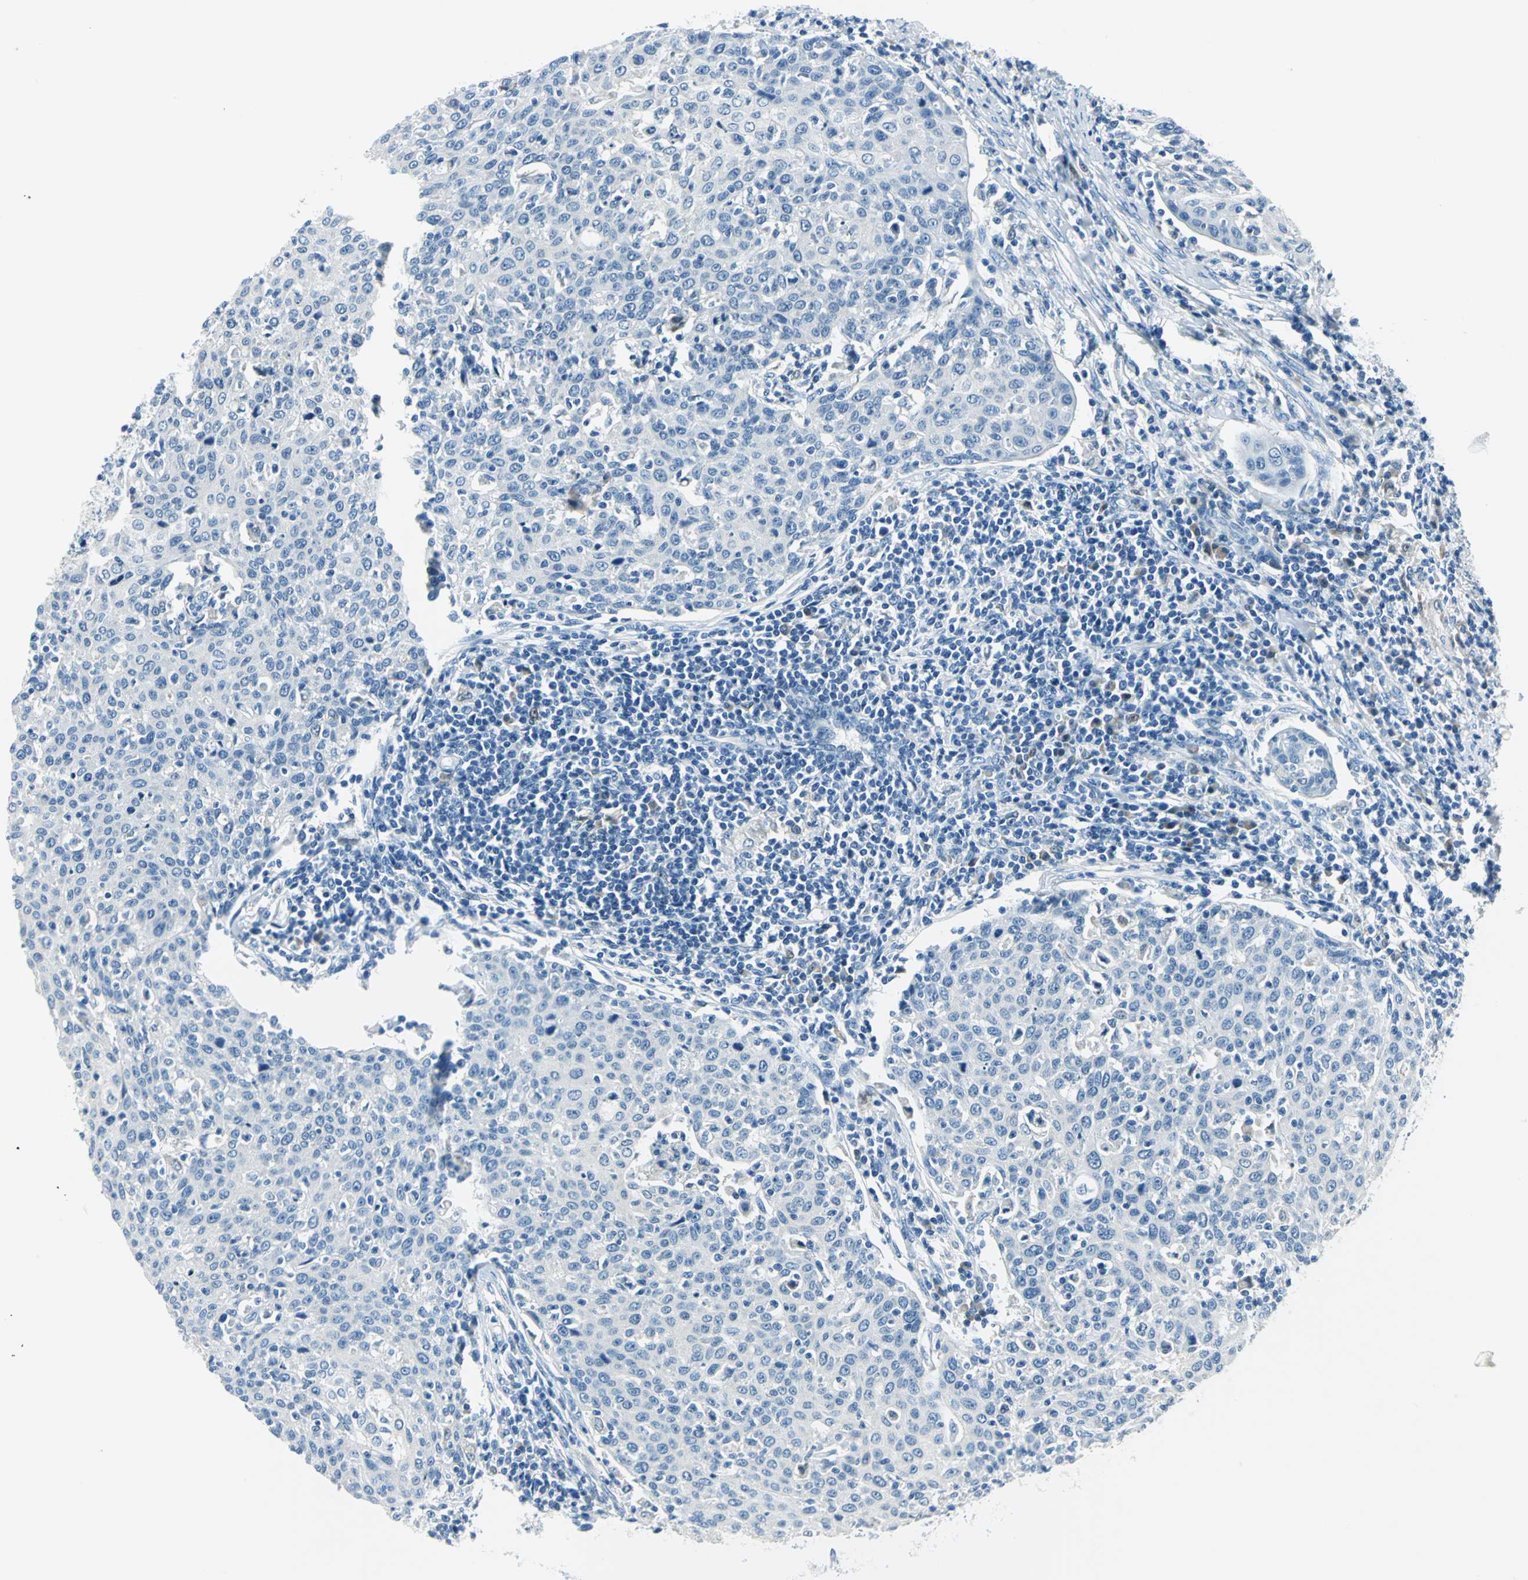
{"staining": {"intensity": "negative", "quantity": "none", "location": "none"}, "tissue": "cervical cancer", "cell_type": "Tumor cells", "image_type": "cancer", "snomed": [{"axis": "morphology", "description": "Squamous cell carcinoma, NOS"}, {"axis": "topography", "description": "Cervix"}], "caption": "This is a image of immunohistochemistry (IHC) staining of cervical cancer (squamous cell carcinoma), which shows no expression in tumor cells.", "gene": "AKR1A1", "patient": {"sex": "female", "age": 38}}